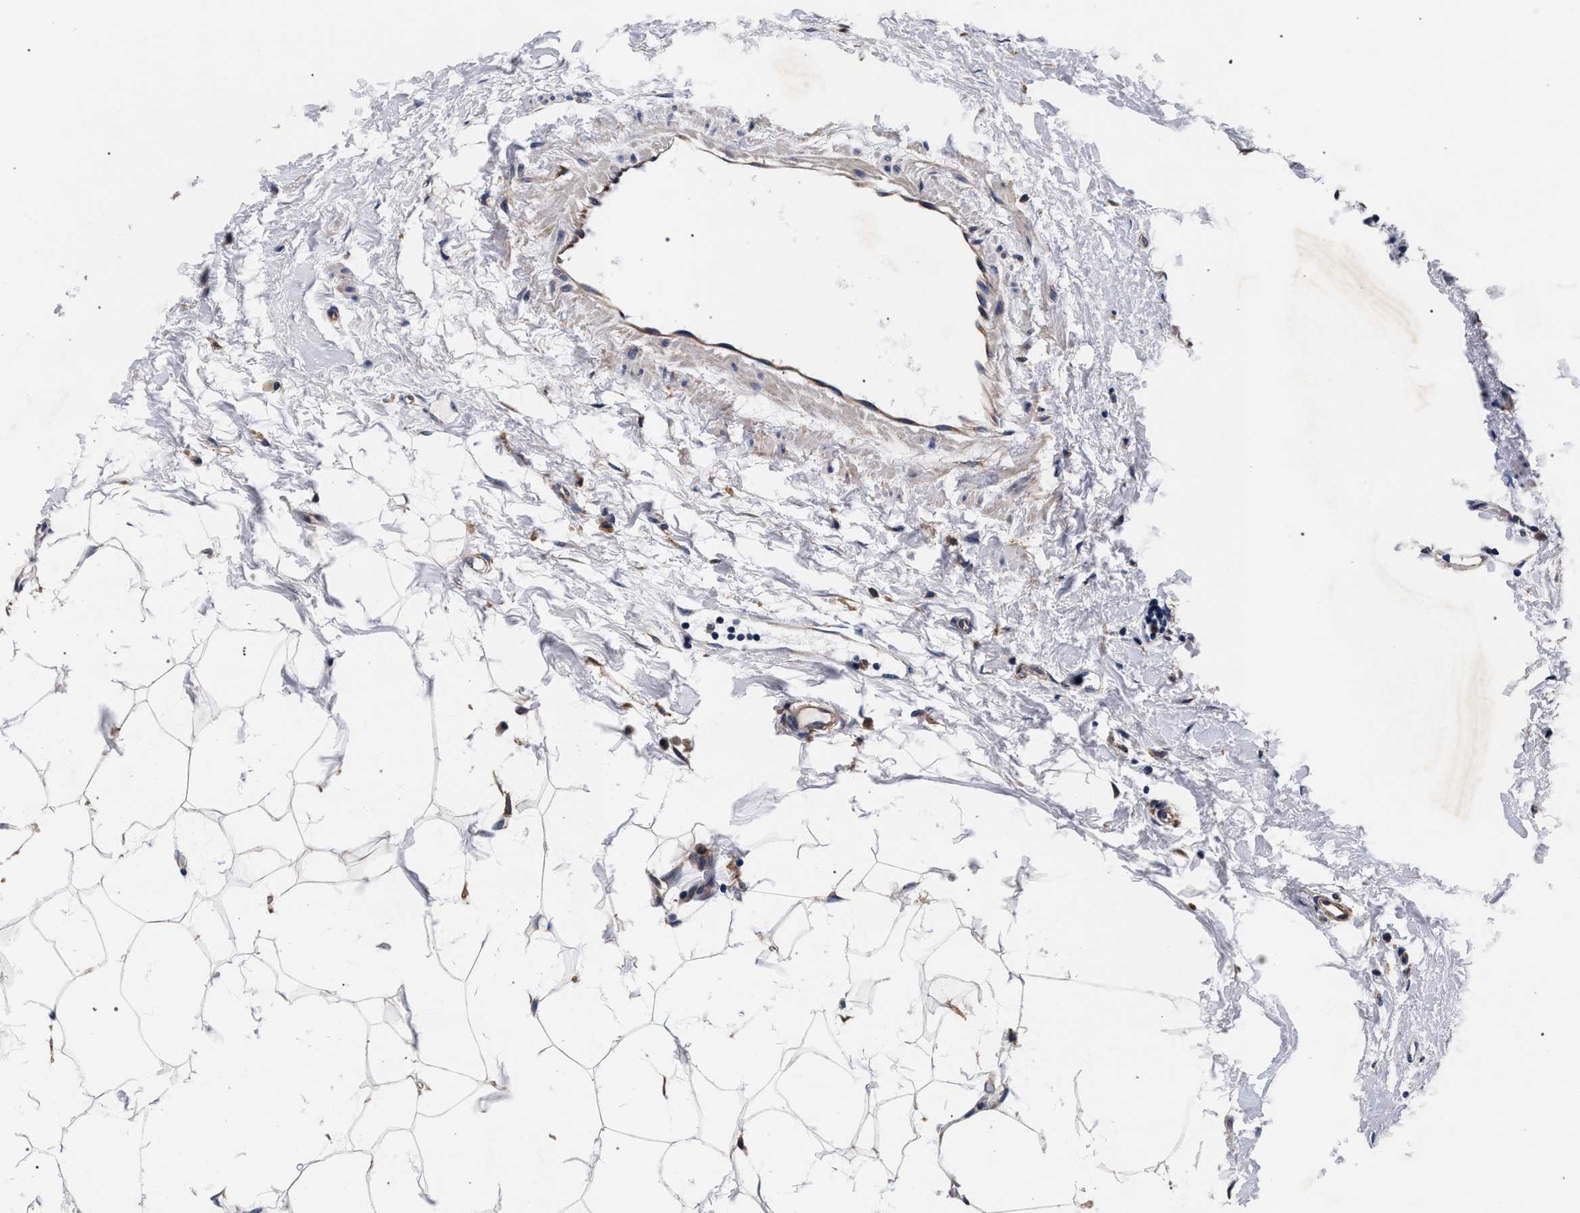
{"staining": {"intensity": "weak", "quantity": "<25%", "location": "cytoplasmic/membranous"}, "tissue": "breast cancer", "cell_type": "Tumor cells", "image_type": "cancer", "snomed": [{"axis": "morphology", "description": "Duct carcinoma"}, {"axis": "topography", "description": "Breast"}], "caption": "Human intraductal carcinoma (breast) stained for a protein using IHC demonstrates no staining in tumor cells.", "gene": "CFAP95", "patient": {"sex": "female", "age": 40}}